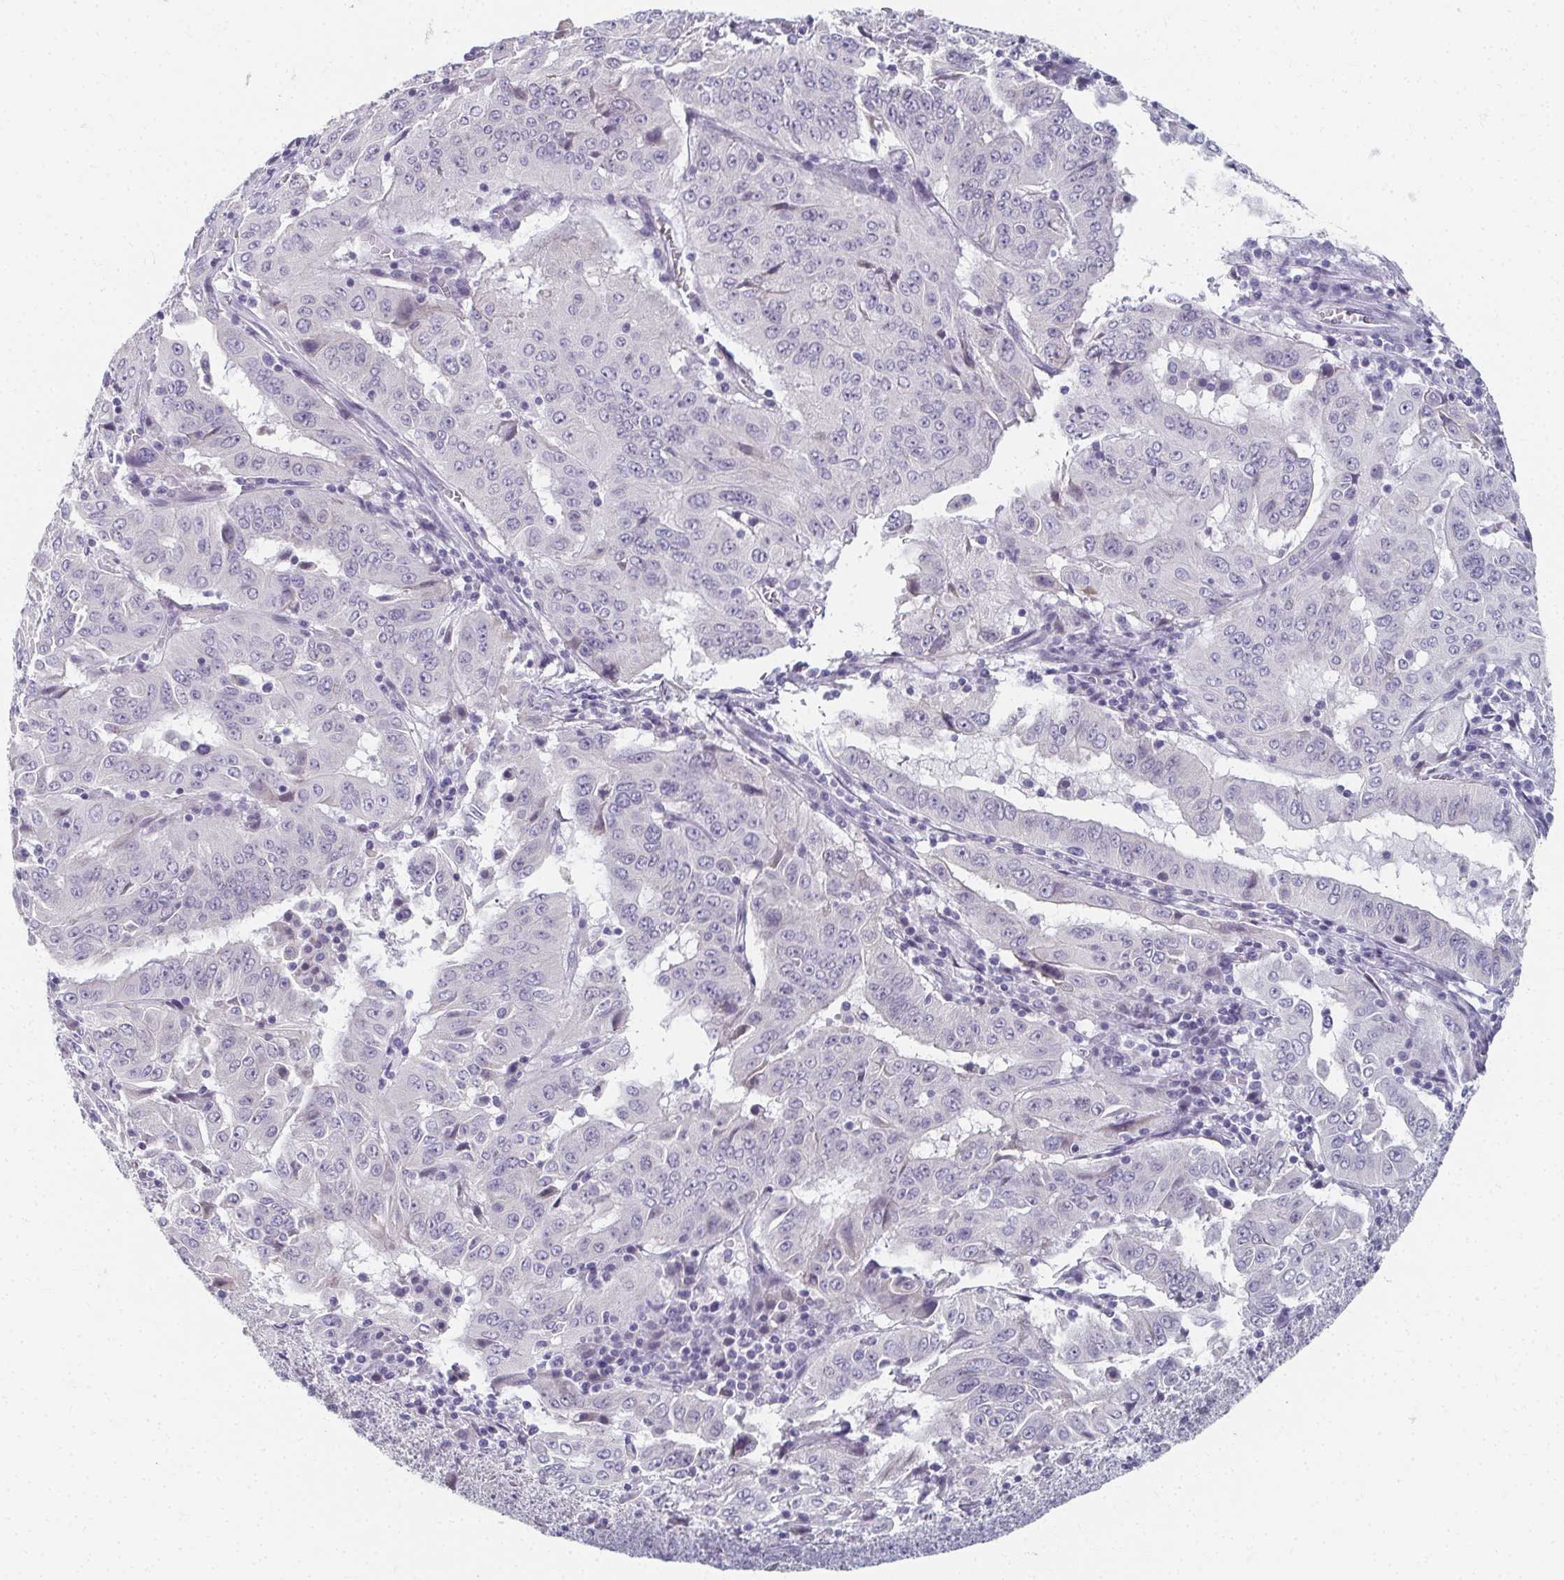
{"staining": {"intensity": "negative", "quantity": "none", "location": "none"}, "tissue": "pancreatic cancer", "cell_type": "Tumor cells", "image_type": "cancer", "snomed": [{"axis": "morphology", "description": "Adenocarcinoma, NOS"}, {"axis": "topography", "description": "Pancreas"}], "caption": "Pancreatic adenocarcinoma was stained to show a protein in brown. There is no significant staining in tumor cells.", "gene": "CAMKV", "patient": {"sex": "male", "age": 63}}